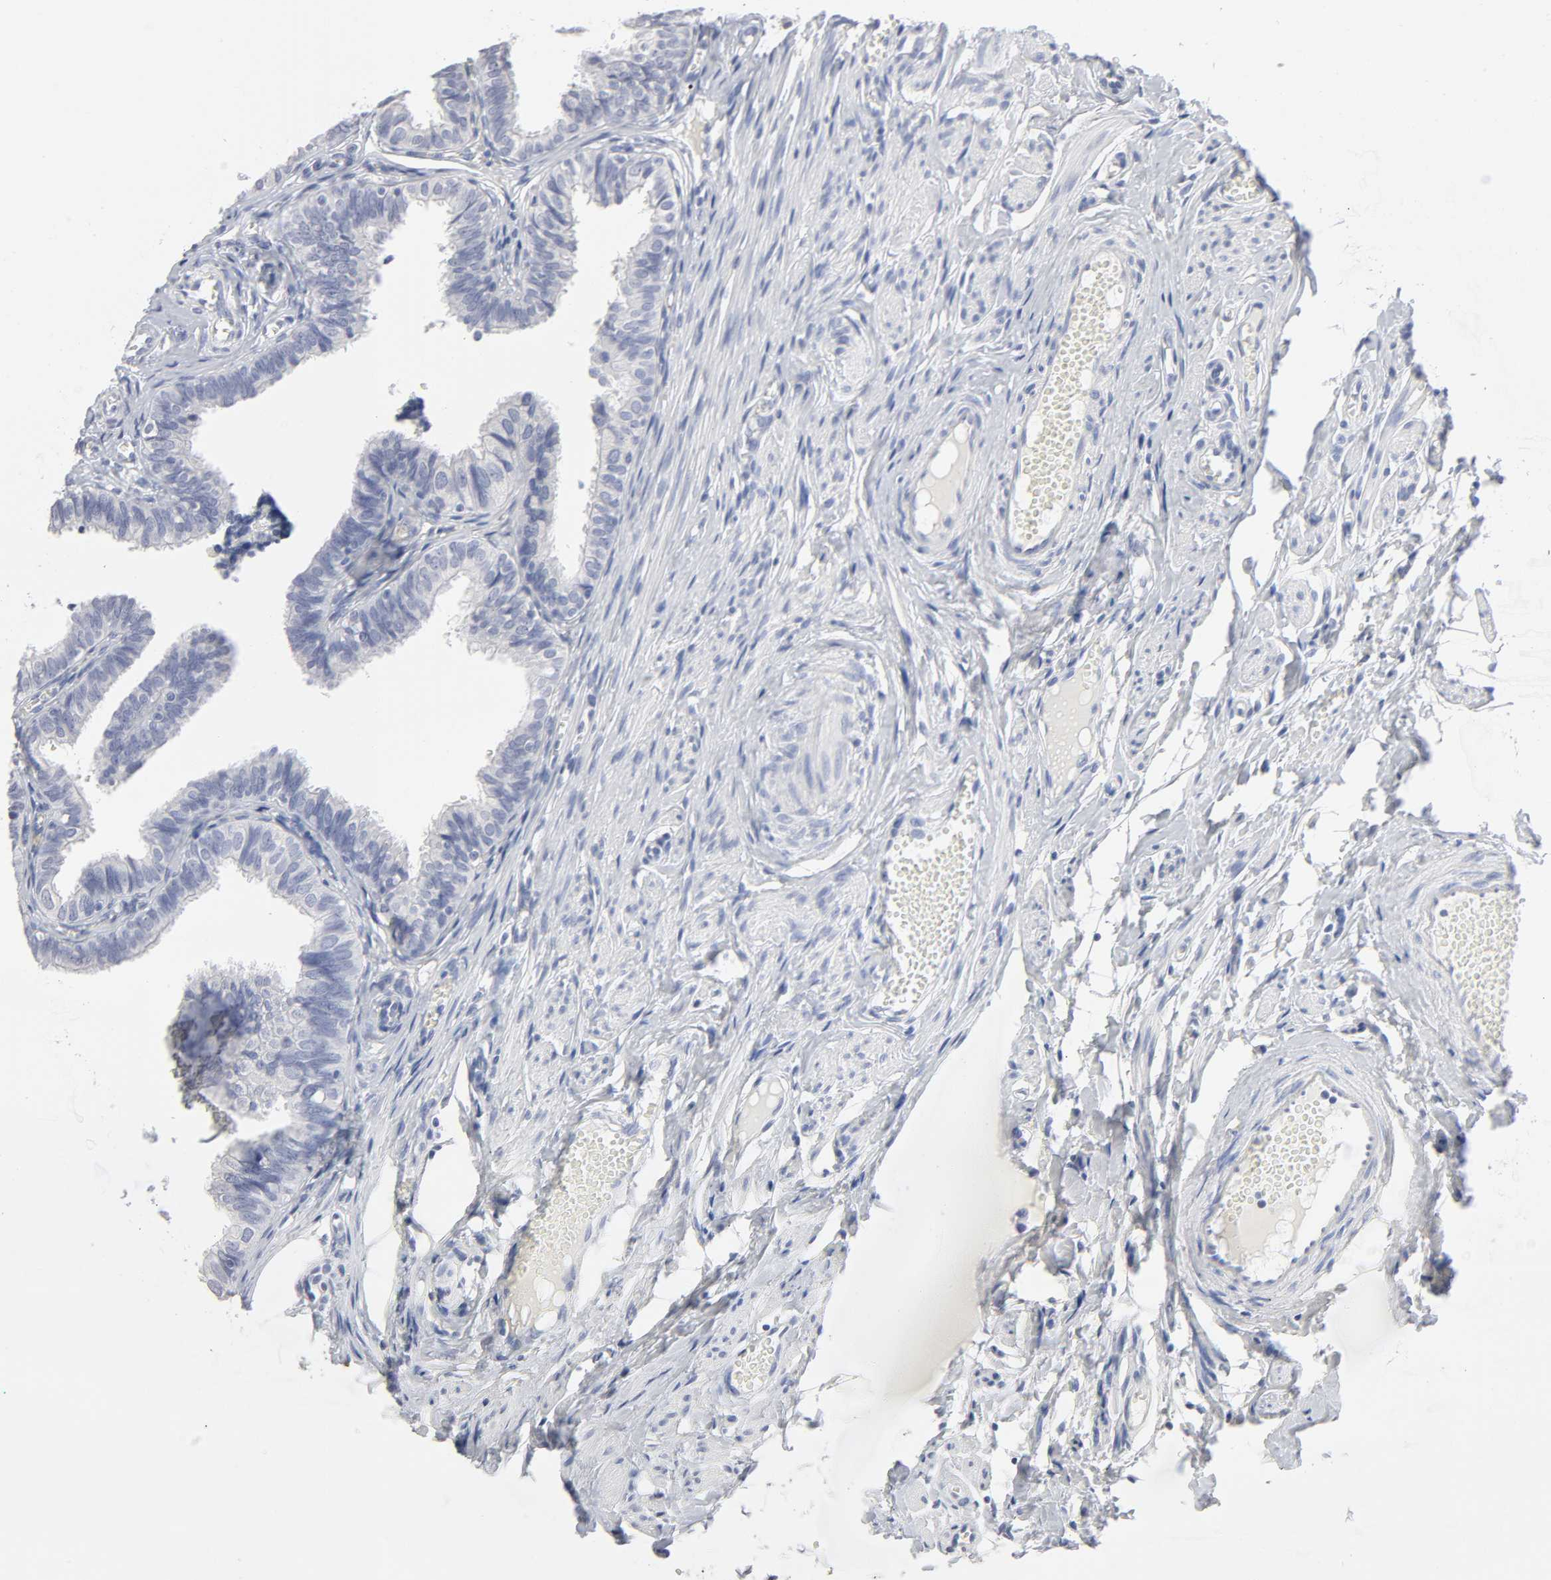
{"staining": {"intensity": "negative", "quantity": "none", "location": "none"}, "tissue": "fallopian tube", "cell_type": "Glandular cells", "image_type": "normal", "snomed": [{"axis": "morphology", "description": "Normal tissue, NOS"}, {"axis": "topography", "description": "Fallopian tube"}], "caption": "Immunohistochemistry (IHC) micrograph of benign fallopian tube: human fallopian tube stained with DAB (3,3'-diaminobenzidine) reveals no significant protein expression in glandular cells. (DAB IHC with hematoxylin counter stain).", "gene": "SLCO1B3", "patient": {"sex": "female", "age": 46}}